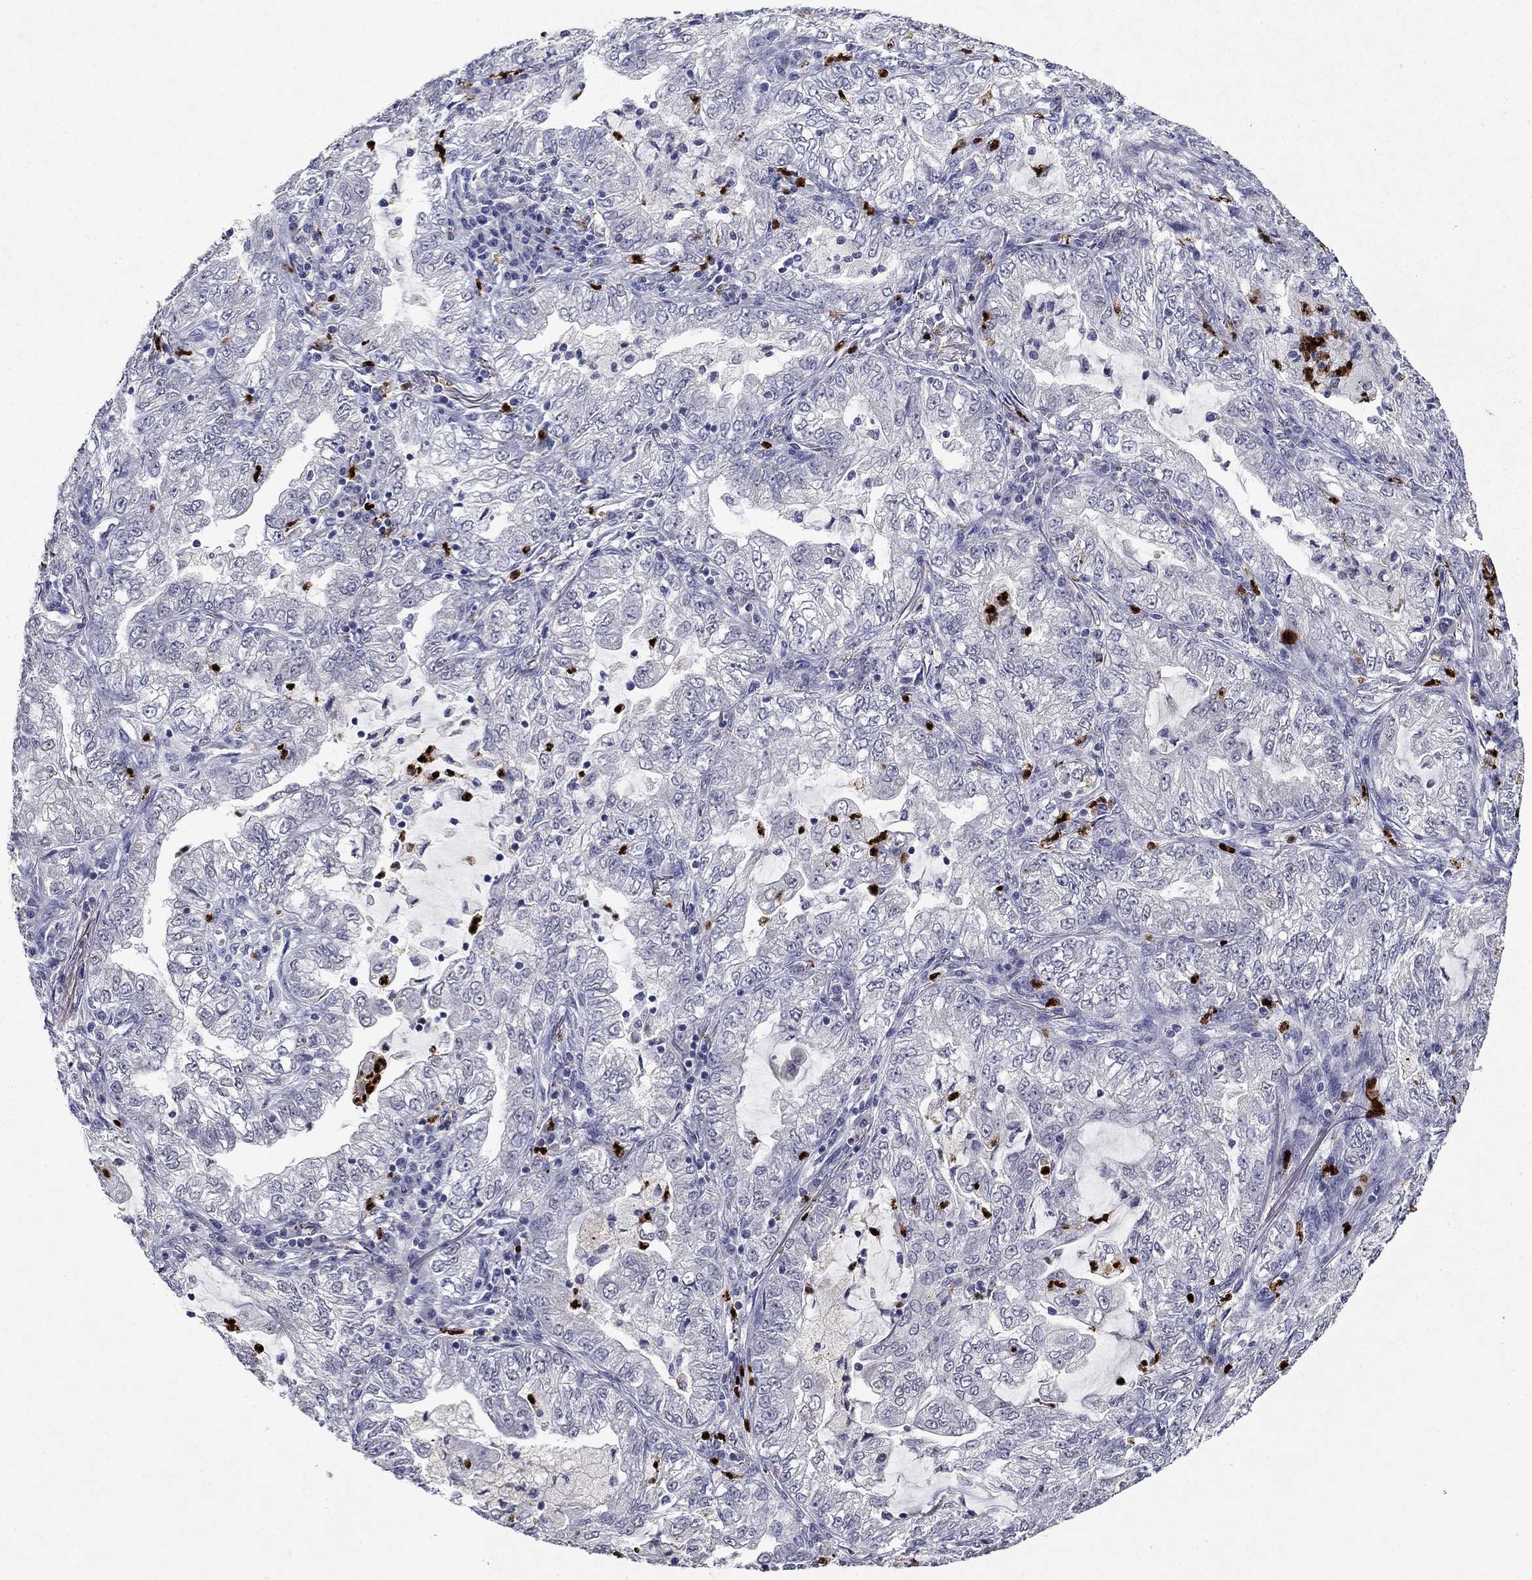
{"staining": {"intensity": "negative", "quantity": "none", "location": "none"}, "tissue": "lung cancer", "cell_type": "Tumor cells", "image_type": "cancer", "snomed": [{"axis": "morphology", "description": "Adenocarcinoma, NOS"}, {"axis": "topography", "description": "Lung"}], "caption": "Lung cancer stained for a protein using immunohistochemistry displays no expression tumor cells.", "gene": "IRF5", "patient": {"sex": "female", "age": 73}}